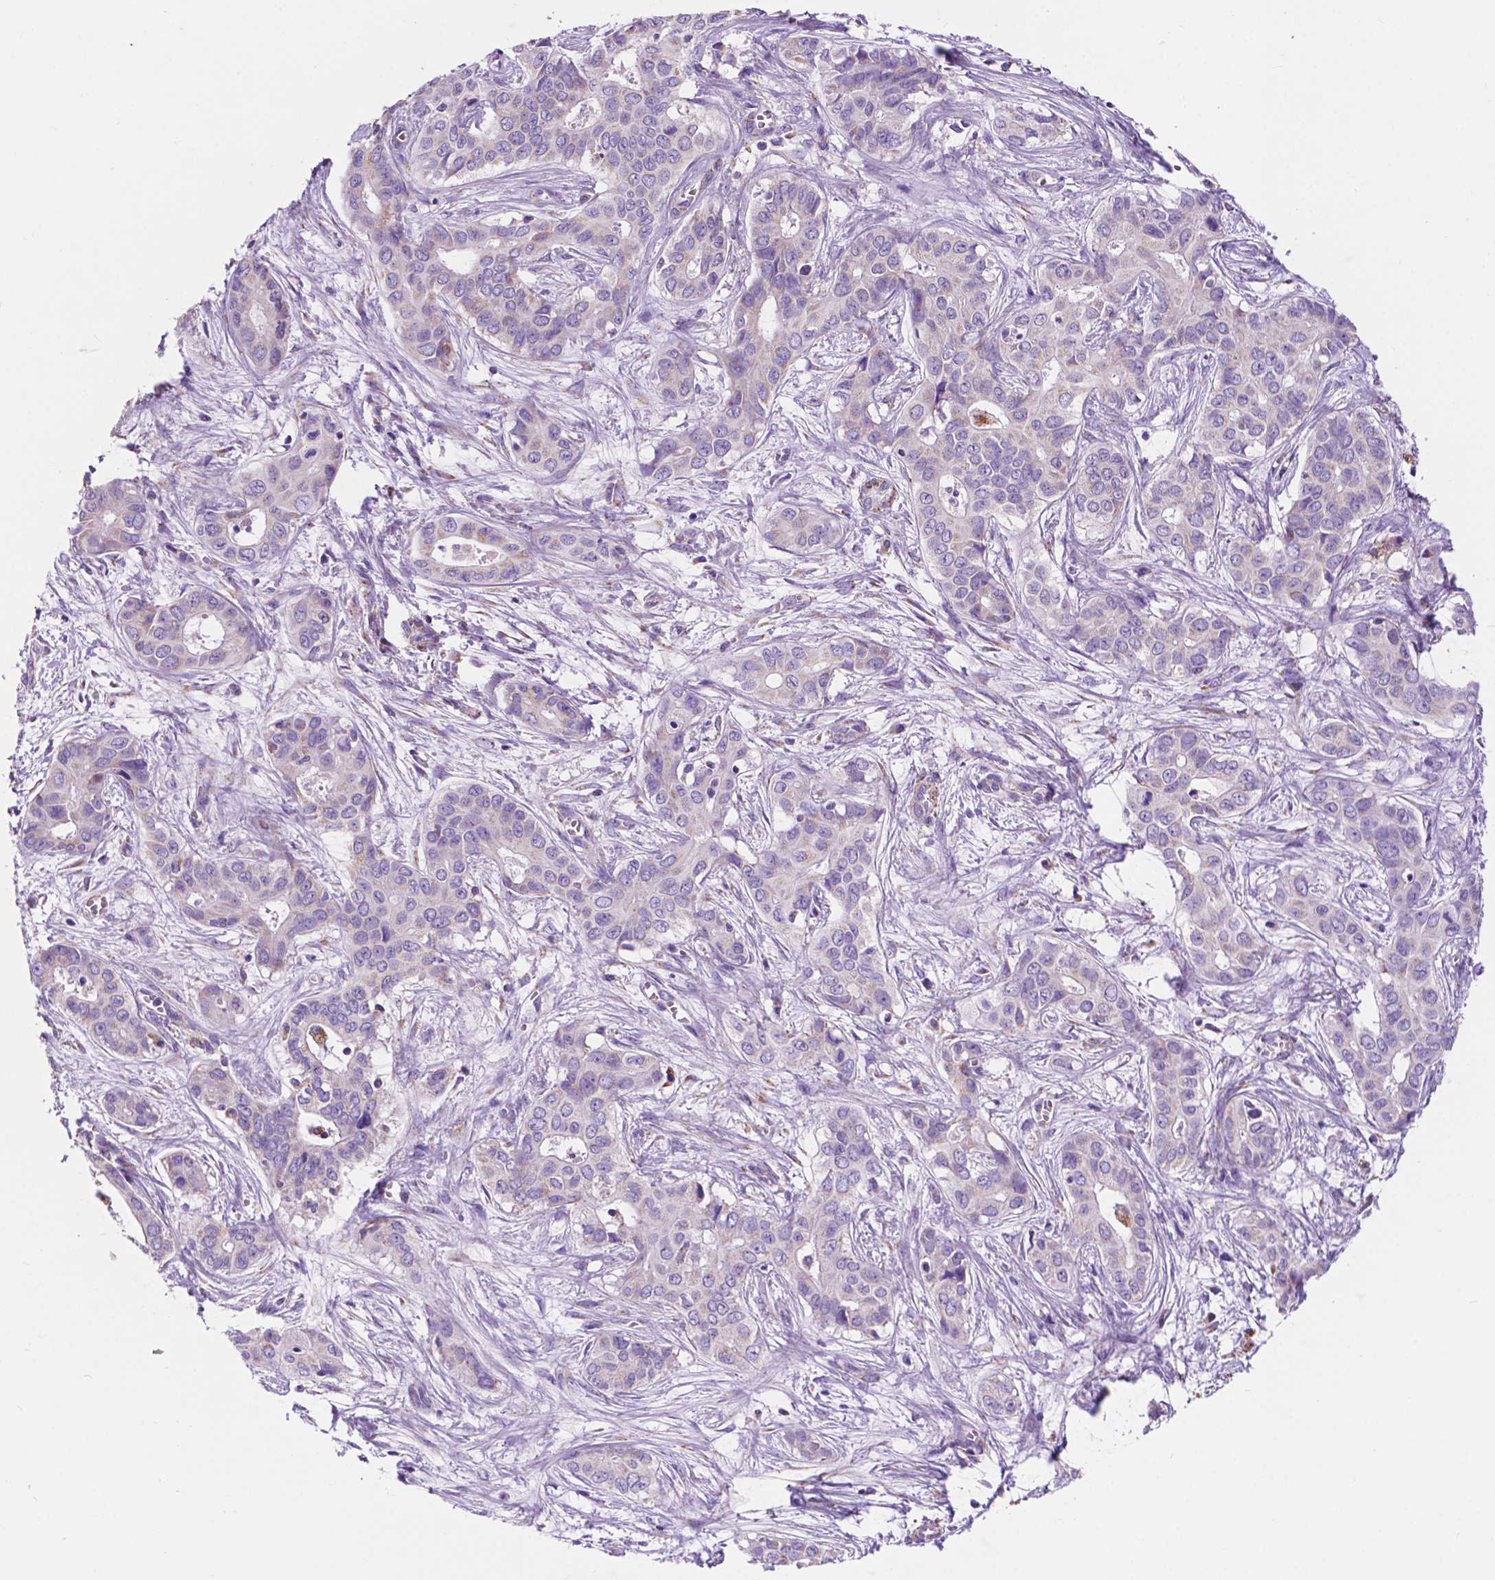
{"staining": {"intensity": "moderate", "quantity": "<25%", "location": "cytoplasmic/membranous"}, "tissue": "liver cancer", "cell_type": "Tumor cells", "image_type": "cancer", "snomed": [{"axis": "morphology", "description": "Cholangiocarcinoma"}, {"axis": "topography", "description": "Liver"}], "caption": "Immunohistochemistry (IHC) staining of cholangiocarcinoma (liver), which shows low levels of moderate cytoplasmic/membranous positivity in approximately <25% of tumor cells indicating moderate cytoplasmic/membranous protein positivity. The staining was performed using DAB (3,3'-diaminobenzidine) (brown) for protein detection and nuclei were counterstained in hematoxylin (blue).", "gene": "TRPV5", "patient": {"sex": "female", "age": 65}}